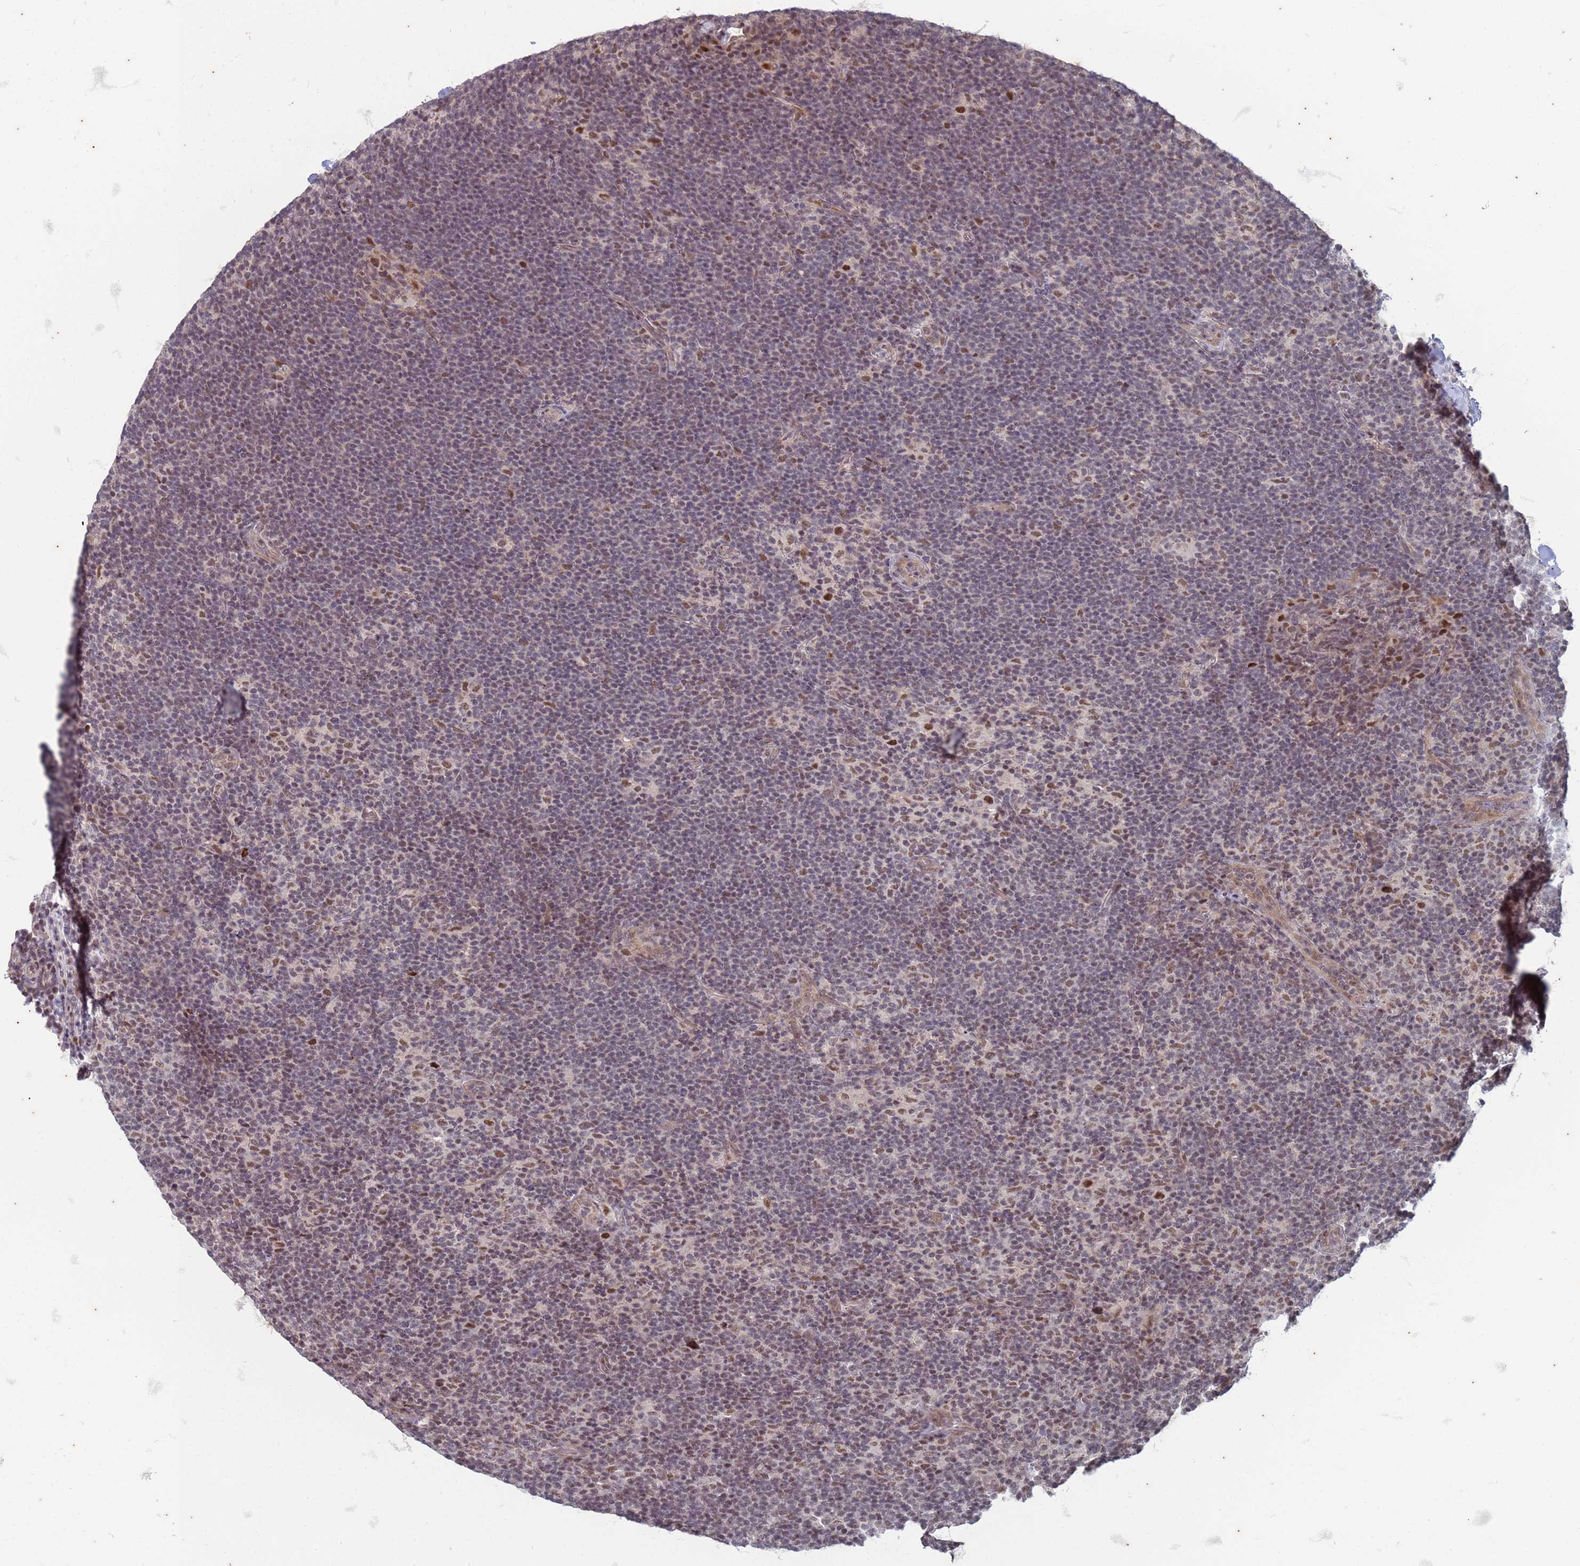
{"staining": {"intensity": "moderate", "quantity": ">75%", "location": "nuclear"}, "tissue": "lymphoma", "cell_type": "Tumor cells", "image_type": "cancer", "snomed": [{"axis": "morphology", "description": "Hodgkin's disease, NOS"}, {"axis": "topography", "description": "Lymph node"}], "caption": "Hodgkin's disease stained with immunohistochemistry displays moderate nuclear staining in approximately >75% of tumor cells. Nuclei are stained in blue.", "gene": "TRMT6", "patient": {"sex": "female", "age": 57}}